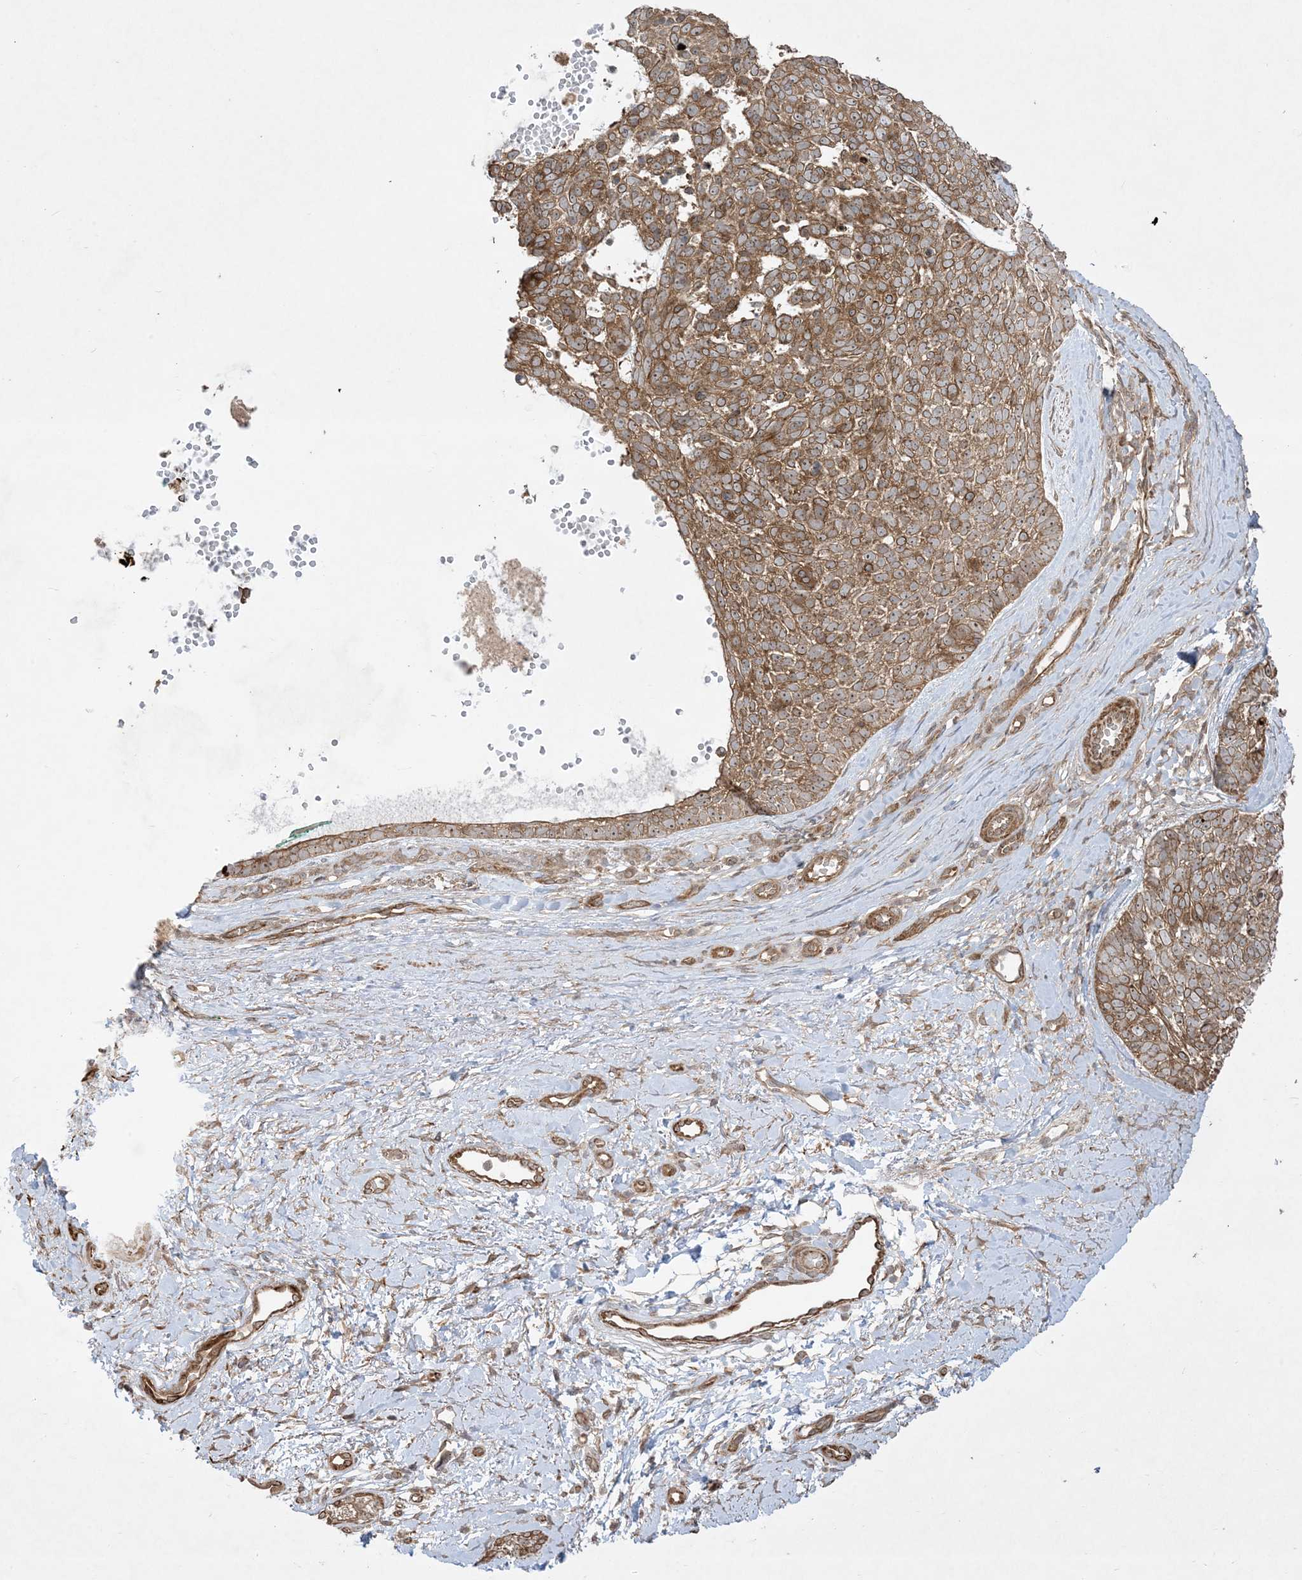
{"staining": {"intensity": "moderate", "quantity": ">75%", "location": "cytoplasmic/membranous,nuclear"}, "tissue": "skin cancer", "cell_type": "Tumor cells", "image_type": "cancer", "snomed": [{"axis": "morphology", "description": "Basal cell carcinoma"}, {"axis": "topography", "description": "Skin"}], "caption": "Skin basal cell carcinoma stained with immunohistochemistry (IHC) exhibits moderate cytoplasmic/membranous and nuclear expression in about >75% of tumor cells. Nuclei are stained in blue.", "gene": "SOGA3", "patient": {"sex": "female", "age": 81}}